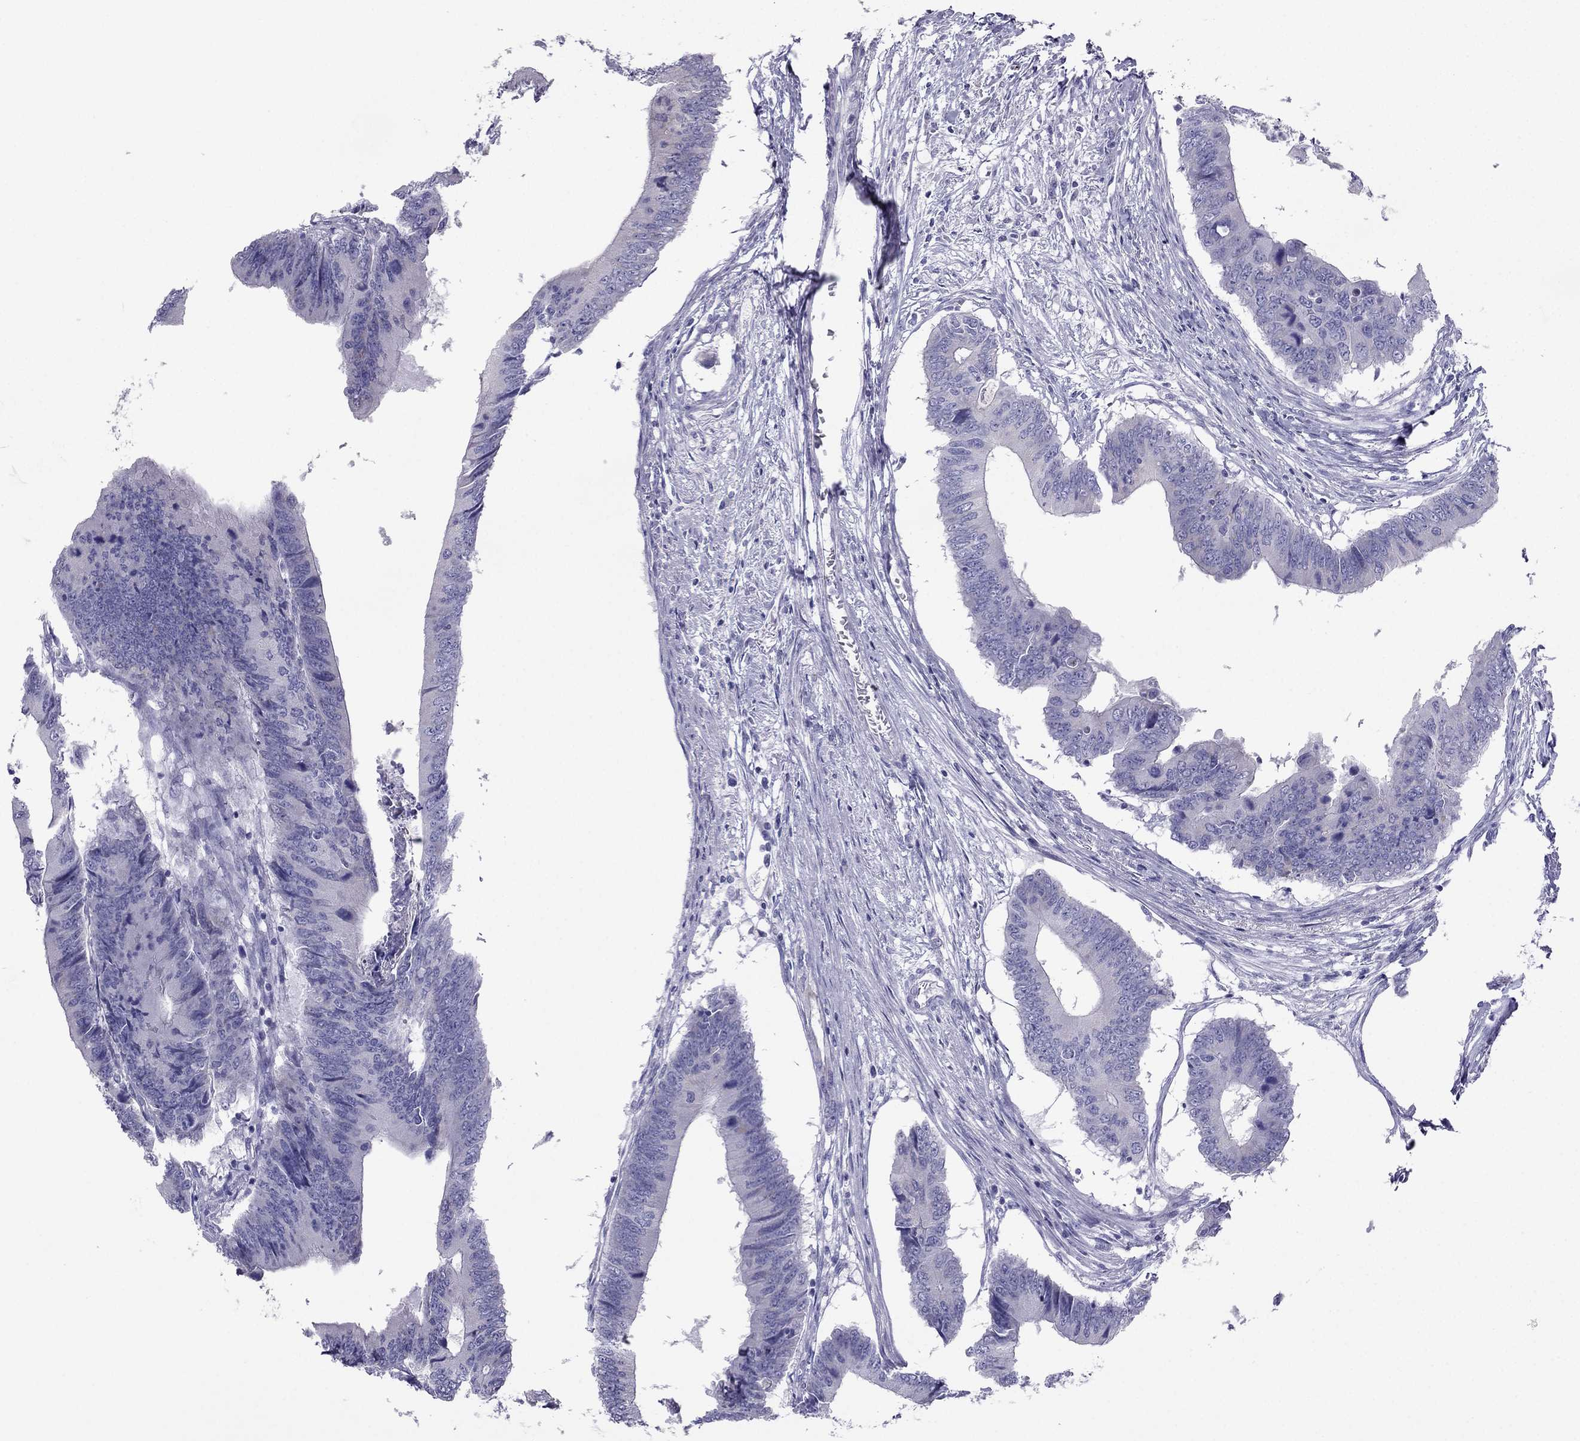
{"staining": {"intensity": "negative", "quantity": "none", "location": "none"}, "tissue": "colorectal cancer", "cell_type": "Tumor cells", "image_type": "cancer", "snomed": [{"axis": "morphology", "description": "Adenocarcinoma, NOS"}, {"axis": "topography", "description": "Colon"}], "caption": "Photomicrograph shows no protein positivity in tumor cells of colorectal cancer tissue.", "gene": "MAEL", "patient": {"sex": "male", "age": 53}}